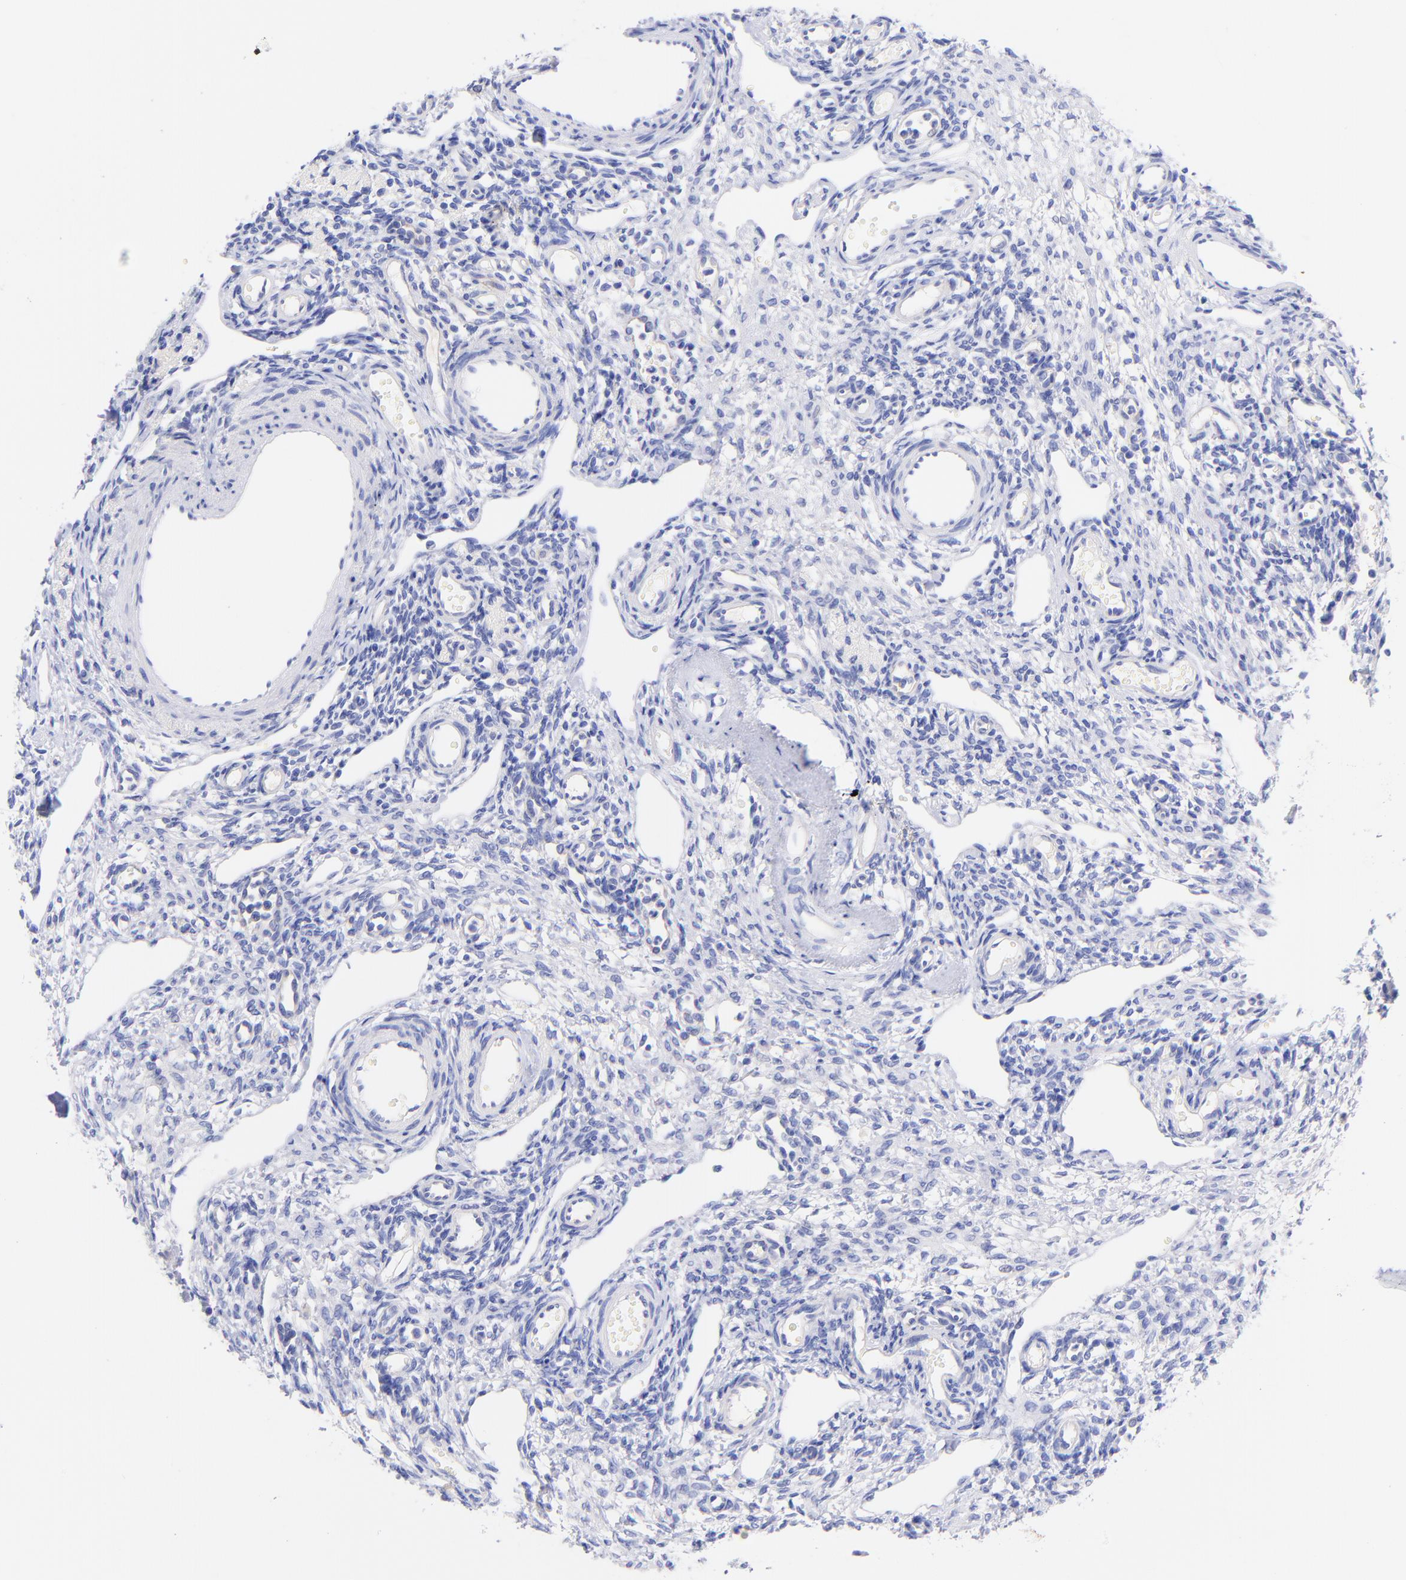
{"staining": {"intensity": "negative", "quantity": "none", "location": "none"}, "tissue": "ovary", "cell_type": "Follicle cells", "image_type": "normal", "snomed": [{"axis": "morphology", "description": "Normal tissue, NOS"}, {"axis": "topography", "description": "Ovary"}], "caption": "Ovary stained for a protein using immunohistochemistry demonstrates no staining follicle cells.", "gene": "GPHN", "patient": {"sex": "female", "age": 33}}